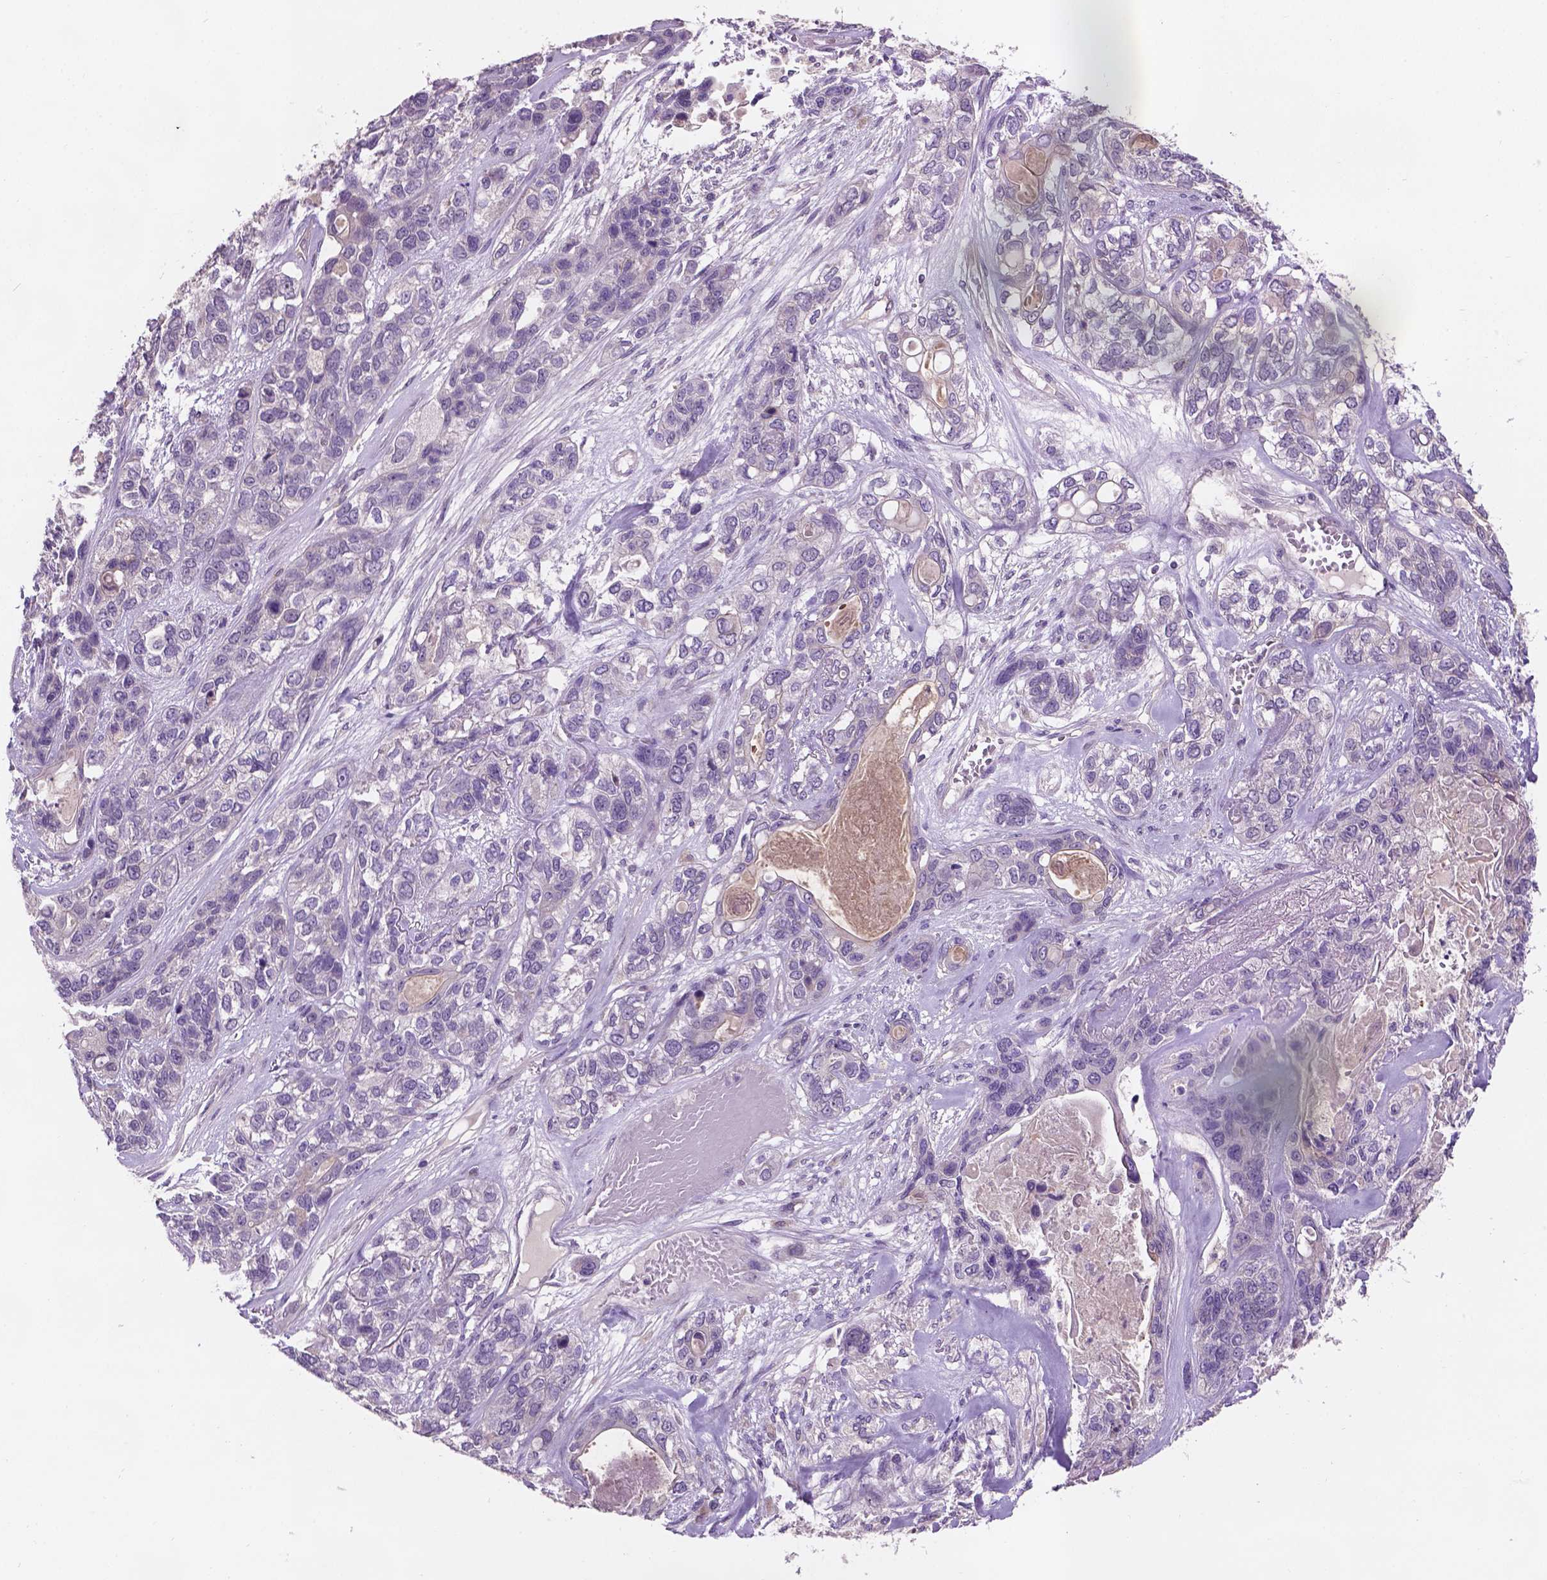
{"staining": {"intensity": "negative", "quantity": "none", "location": "none"}, "tissue": "lung cancer", "cell_type": "Tumor cells", "image_type": "cancer", "snomed": [{"axis": "morphology", "description": "Squamous cell carcinoma, NOS"}, {"axis": "topography", "description": "Lung"}], "caption": "Lung cancer stained for a protein using immunohistochemistry demonstrates no staining tumor cells.", "gene": "GXYLT2", "patient": {"sex": "female", "age": 70}}